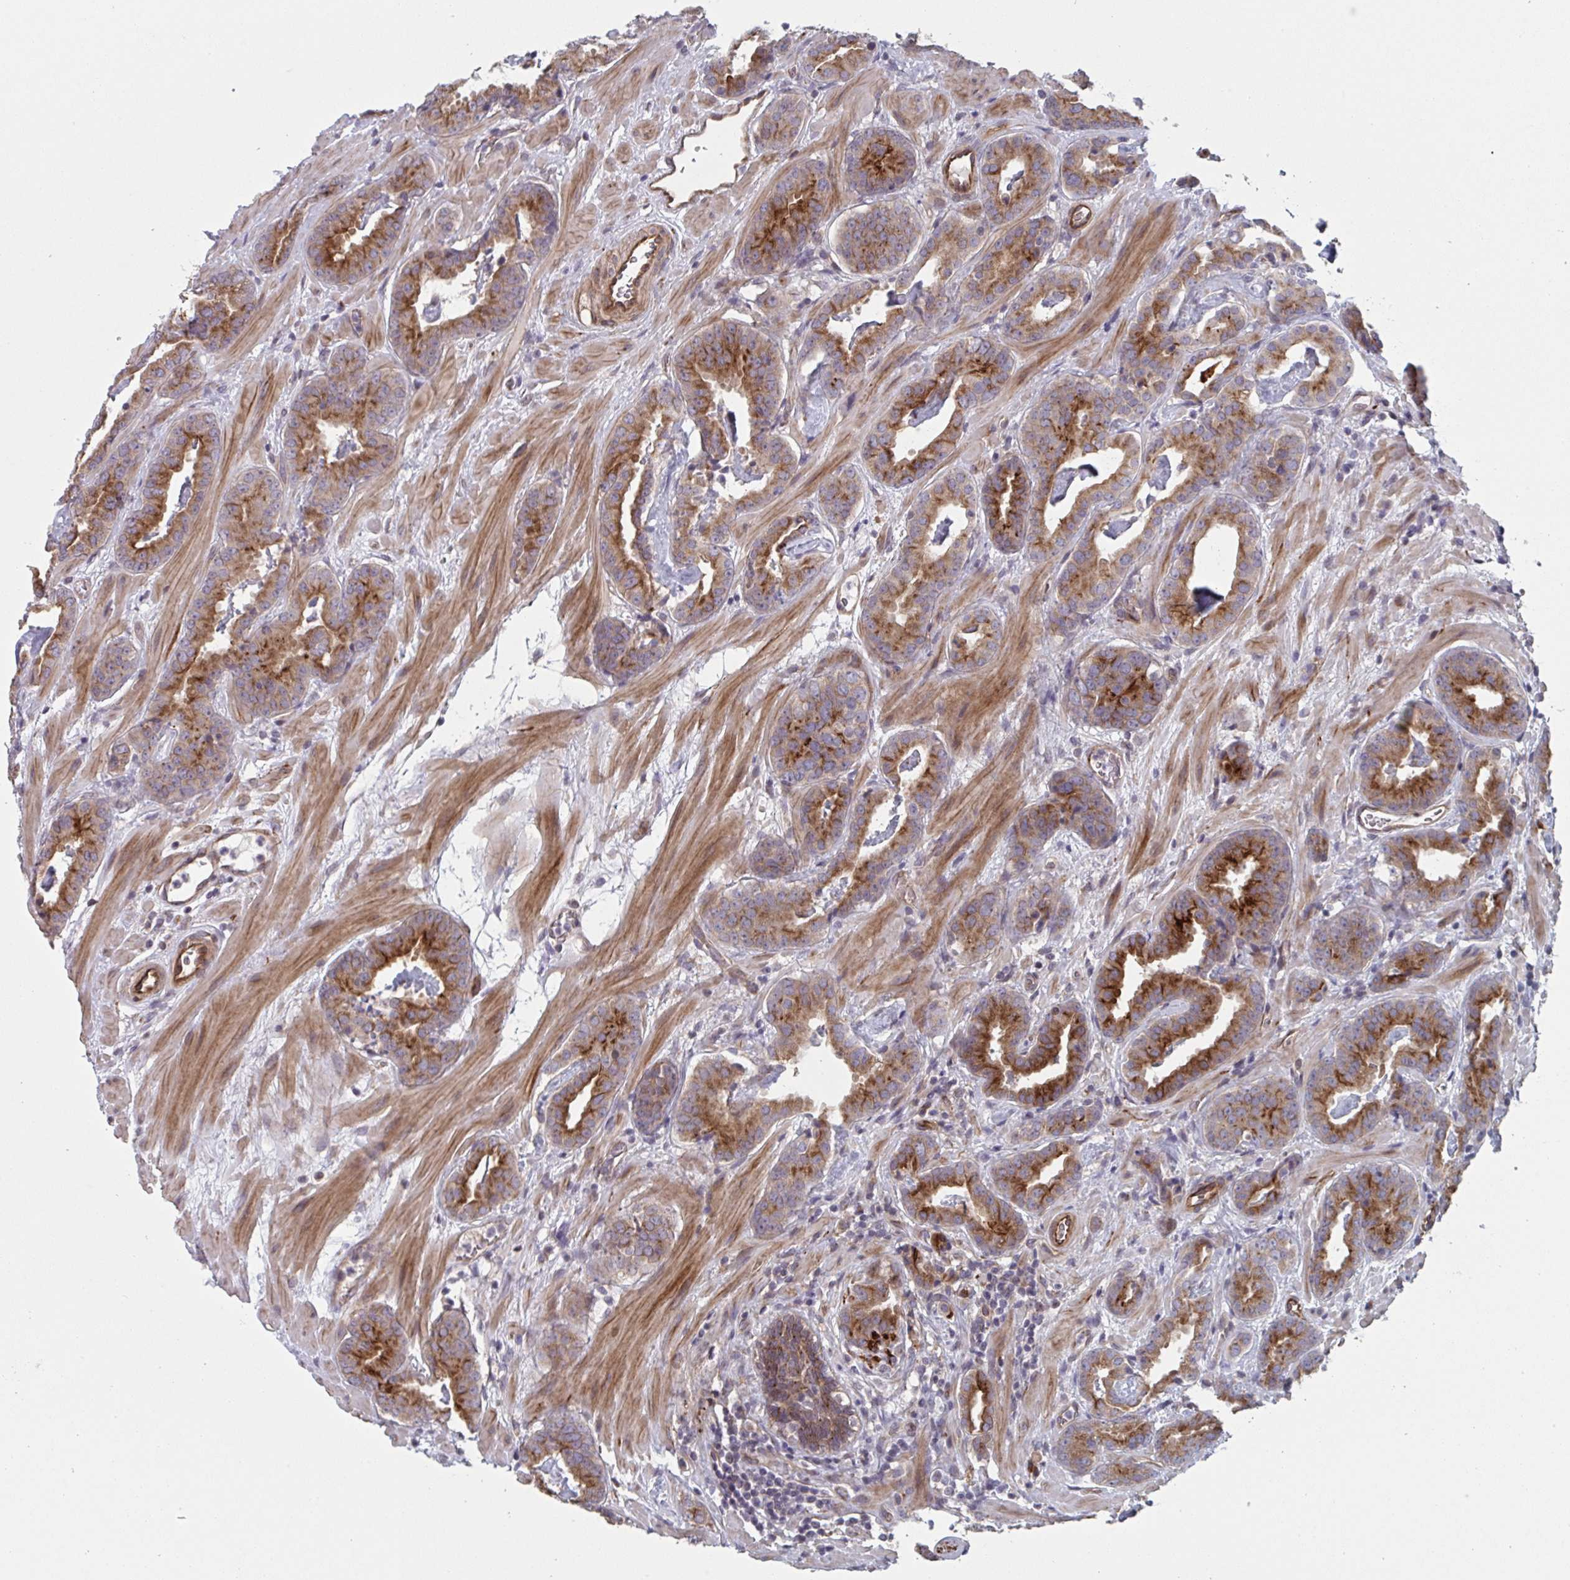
{"staining": {"intensity": "strong", "quantity": ">75%", "location": "cytoplasmic/membranous"}, "tissue": "prostate cancer", "cell_type": "Tumor cells", "image_type": "cancer", "snomed": [{"axis": "morphology", "description": "Adenocarcinoma, Low grade"}, {"axis": "topography", "description": "Prostate"}], "caption": "Prostate cancer stained with immunohistochemistry (IHC) displays strong cytoplasmic/membranous expression in approximately >75% of tumor cells.", "gene": "TNFSF10", "patient": {"sex": "male", "age": 62}}